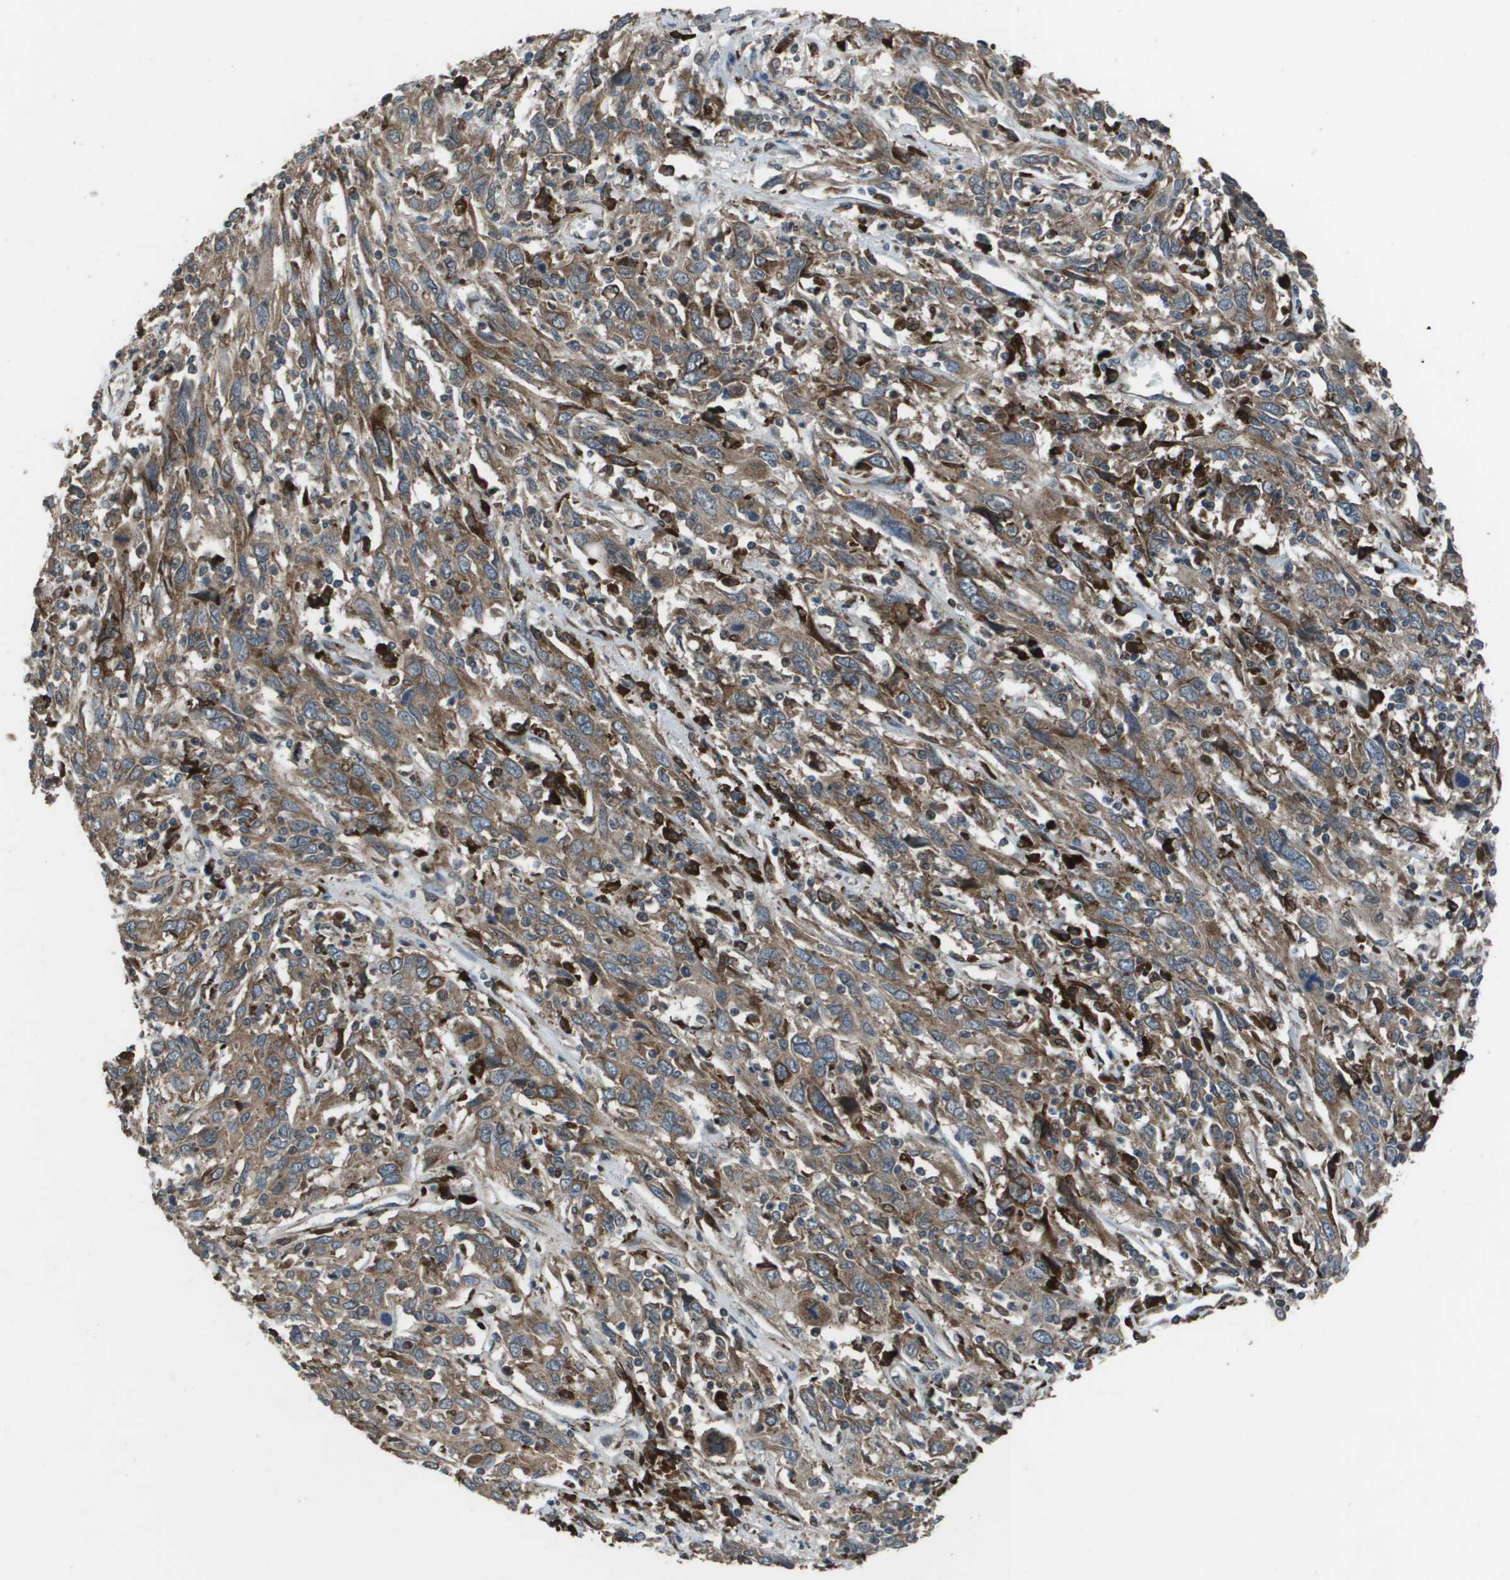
{"staining": {"intensity": "weak", "quantity": ">75%", "location": "cytoplasmic/membranous"}, "tissue": "cervical cancer", "cell_type": "Tumor cells", "image_type": "cancer", "snomed": [{"axis": "morphology", "description": "Squamous cell carcinoma, NOS"}, {"axis": "topography", "description": "Cervix"}], "caption": "This photomicrograph demonstrates squamous cell carcinoma (cervical) stained with immunohistochemistry (IHC) to label a protein in brown. The cytoplasmic/membranous of tumor cells show weak positivity for the protein. Nuclei are counter-stained blue.", "gene": "GOSR2", "patient": {"sex": "female", "age": 46}}